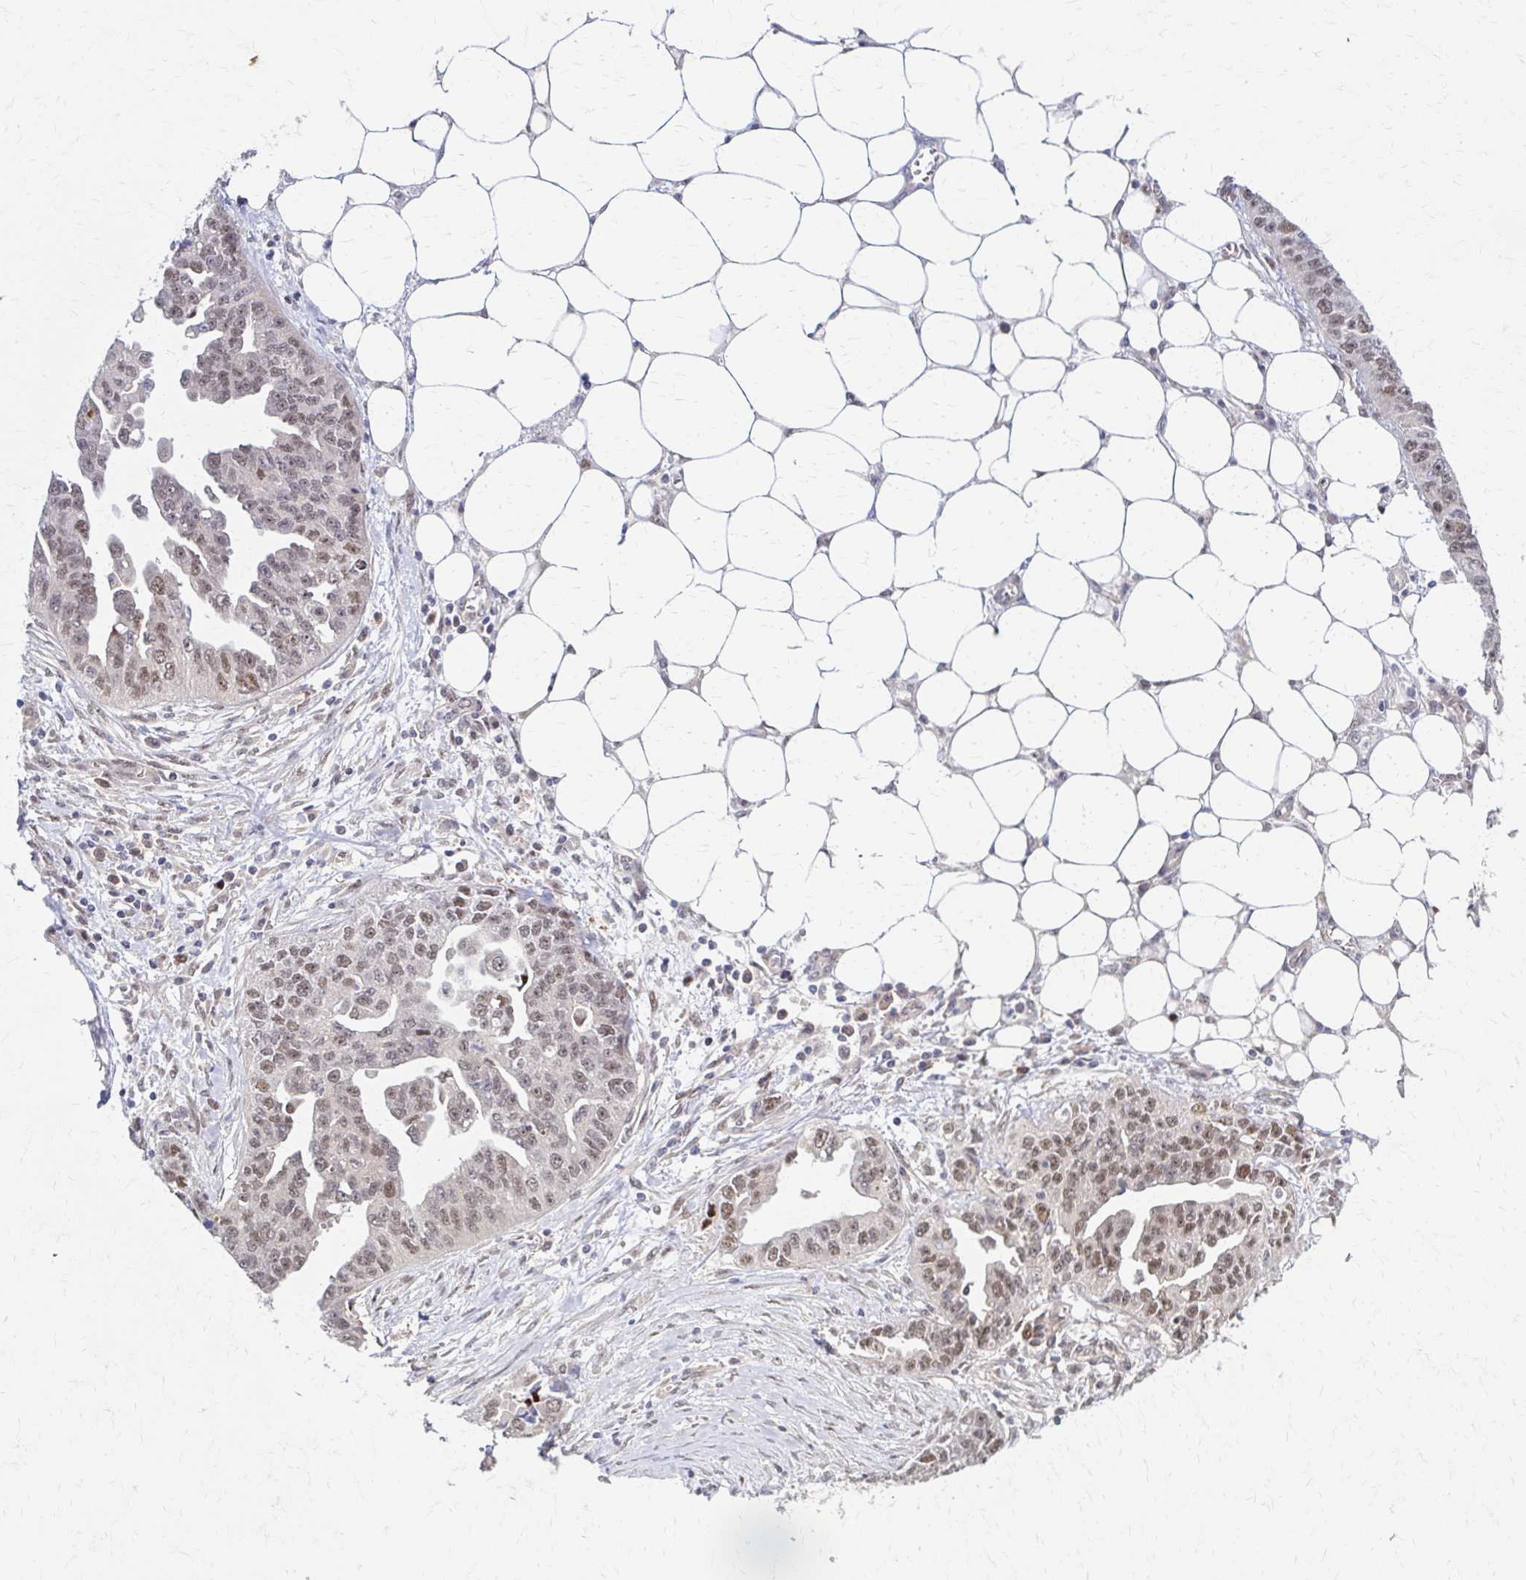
{"staining": {"intensity": "weak", "quantity": ">75%", "location": "nuclear"}, "tissue": "ovarian cancer", "cell_type": "Tumor cells", "image_type": "cancer", "snomed": [{"axis": "morphology", "description": "Cystadenocarcinoma, serous, NOS"}, {"axis": "topography", "description": "Ovary"}], "caption": "Immunohistochemistry (DAB (3,3'-diaminobenzidine)) staining of human ovarian serous cystadenocarcinoma demonstrates weak nuclear protein staining in approximately >75% of tumor cells.", "gene": "PSMD7", "patient": {"sex": "female", "age": 75}}